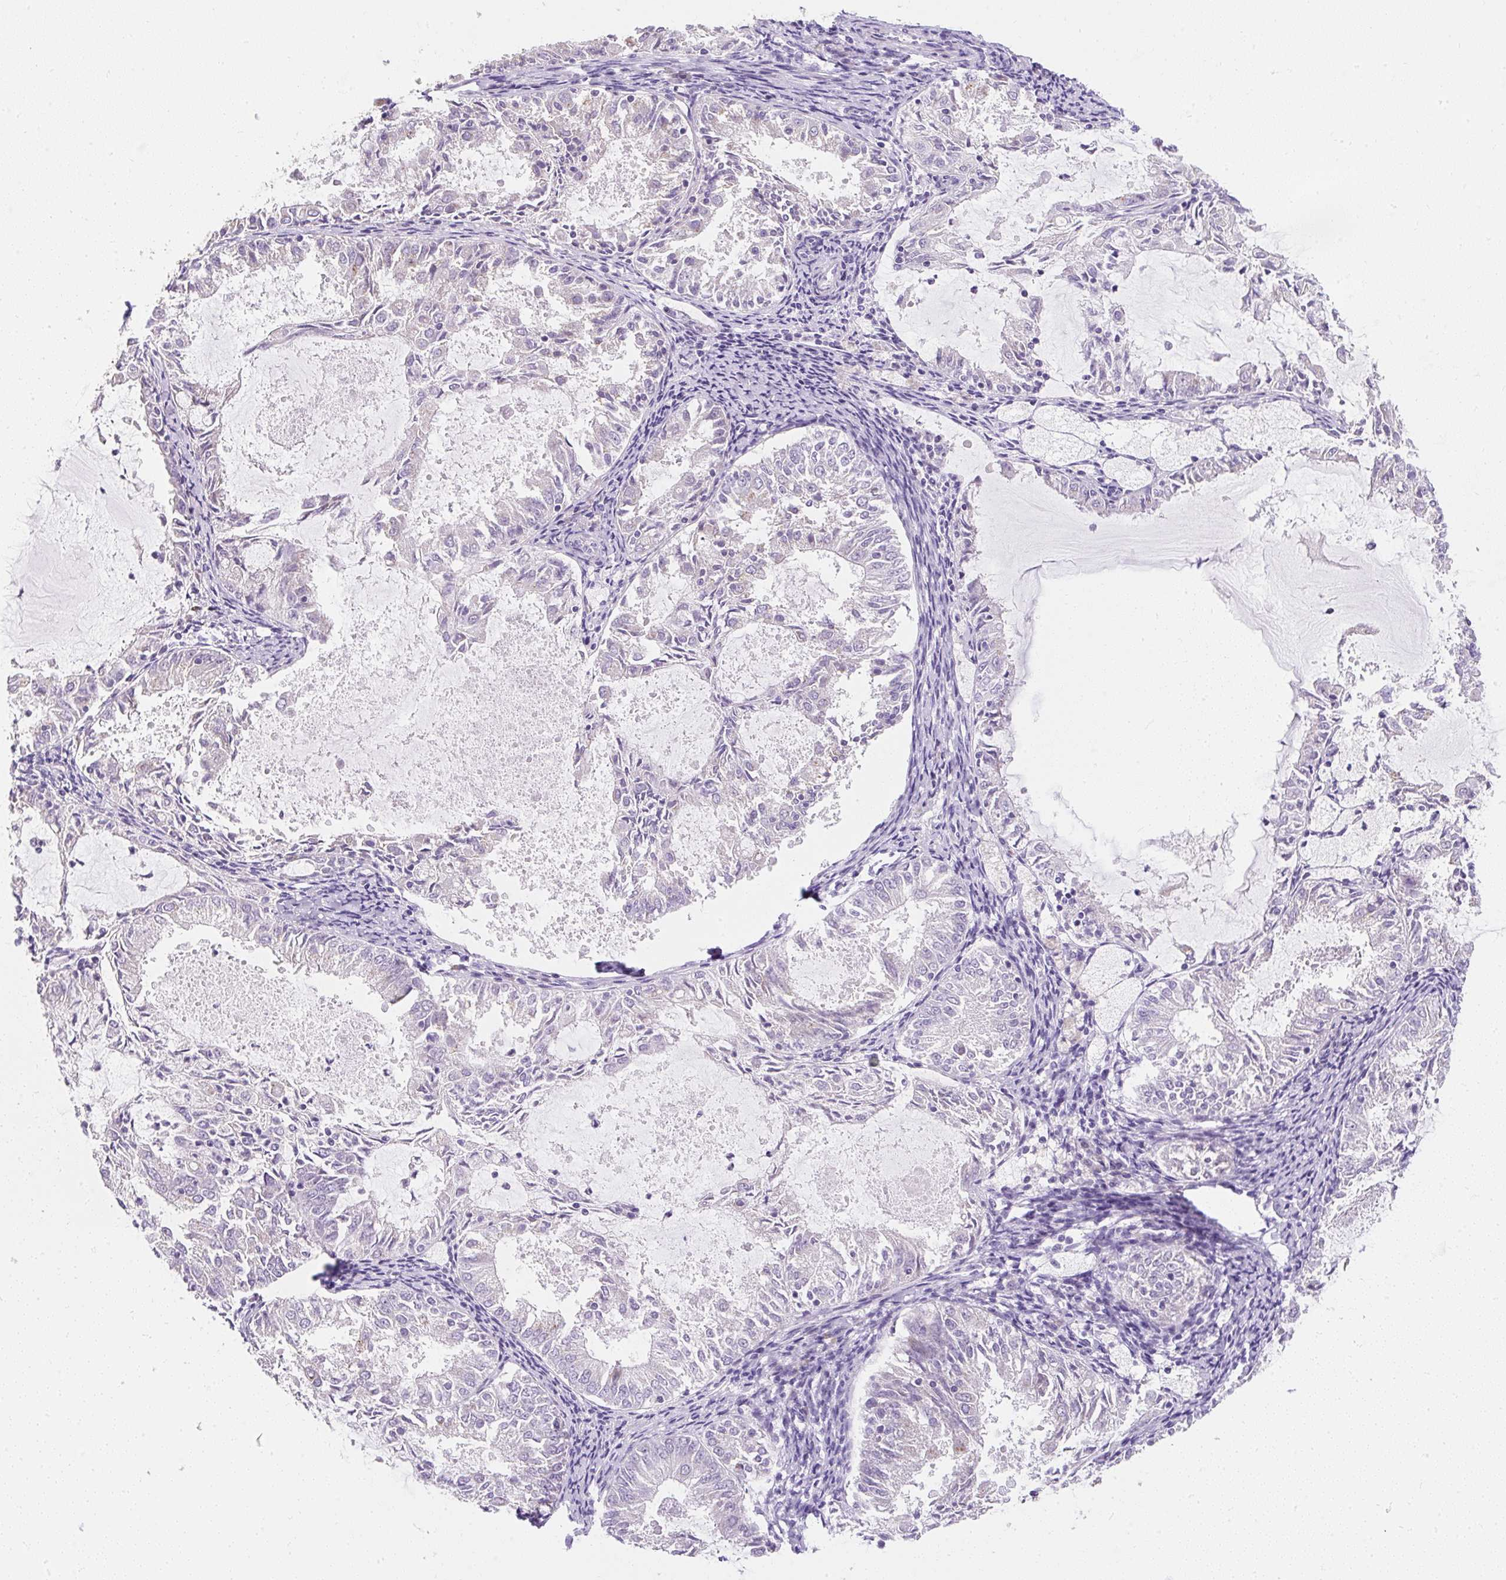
{"staining": {"intensity": "weak", "quantity": "<25%", "location": "cytoplasmic/membranous"}, "tissue": "endometrial cancer", "cell_type": "Tumor cells", "image_type": "cancer", "snomed": [{"axis": "morphology", "description": "Adenocarcinoma, NOS"}, {"axis": "topography", "description": "Endometrium"}], "caption": "The histopathology image shows no staining of tumor cells in endometrial cancer (adenocarcinoma).", "gene": "DTX4", "patient": {"sex": "female", "age": 57}}